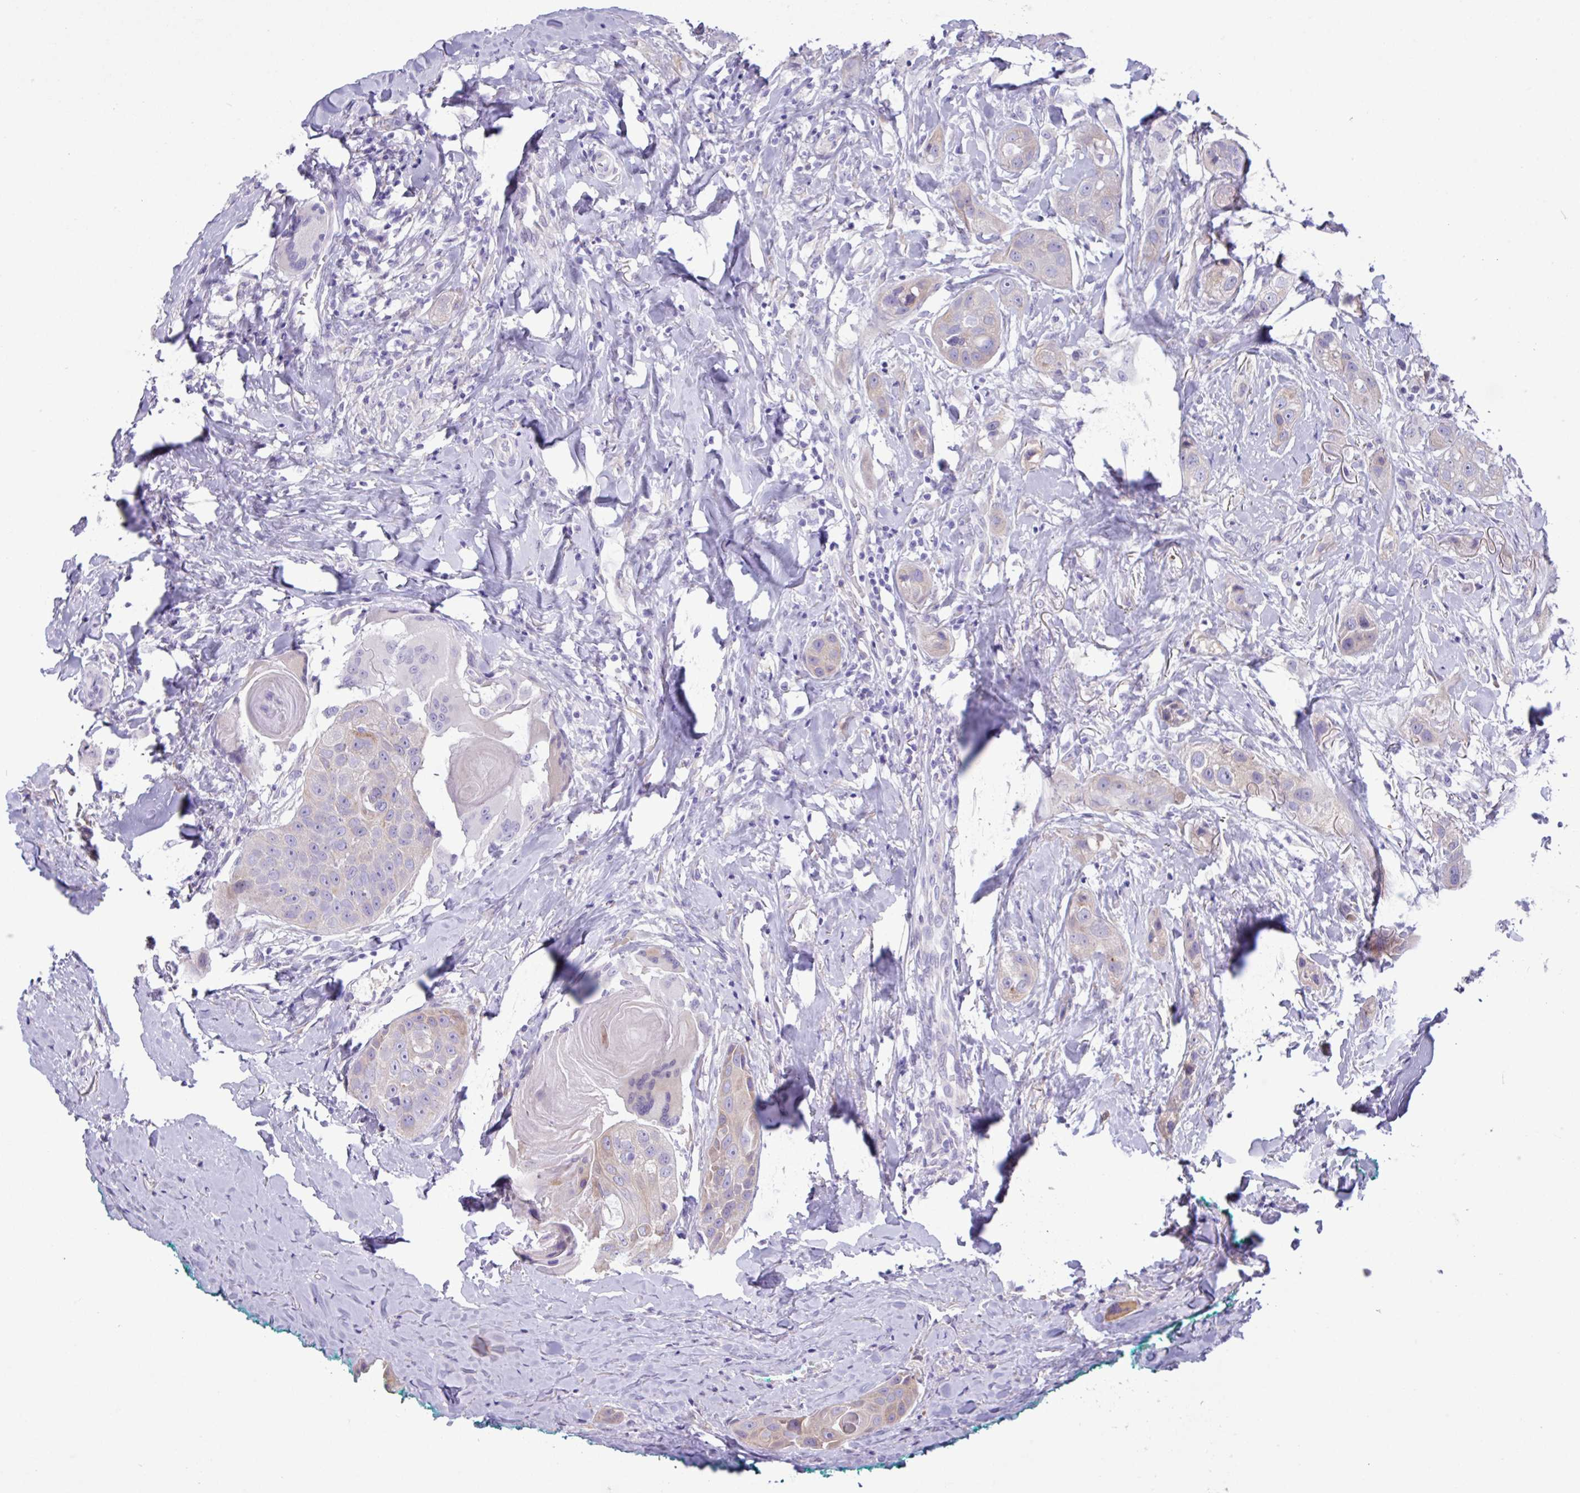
{"staining": {"intensity": "weak", "quantity": "<25%", "location": "cytoplasmic/membranous"}, "tissue": "head and neck cancer", "cell_type": "Tumor cells", "image_type": "cancer", "snomed": [{"axis": "morphology", "description": "Normal tissue, NOS"}, {"axis": "morphology", "description": "Squamous cell carcinoma, NOS"}, {"axis": "topography", "description": "Skeletal muscle"}, {"axis": "topography", "description": "Head-Neck"}], "caption": "A high-resolution photomicrograph shows immunohistochemistry staining of squamous cell carcinoma (head and neck), which exhibits no significant positivity in tumor cells.", "gene": "SLC38A1", "patient": {"sex": "male", "age": 51}}